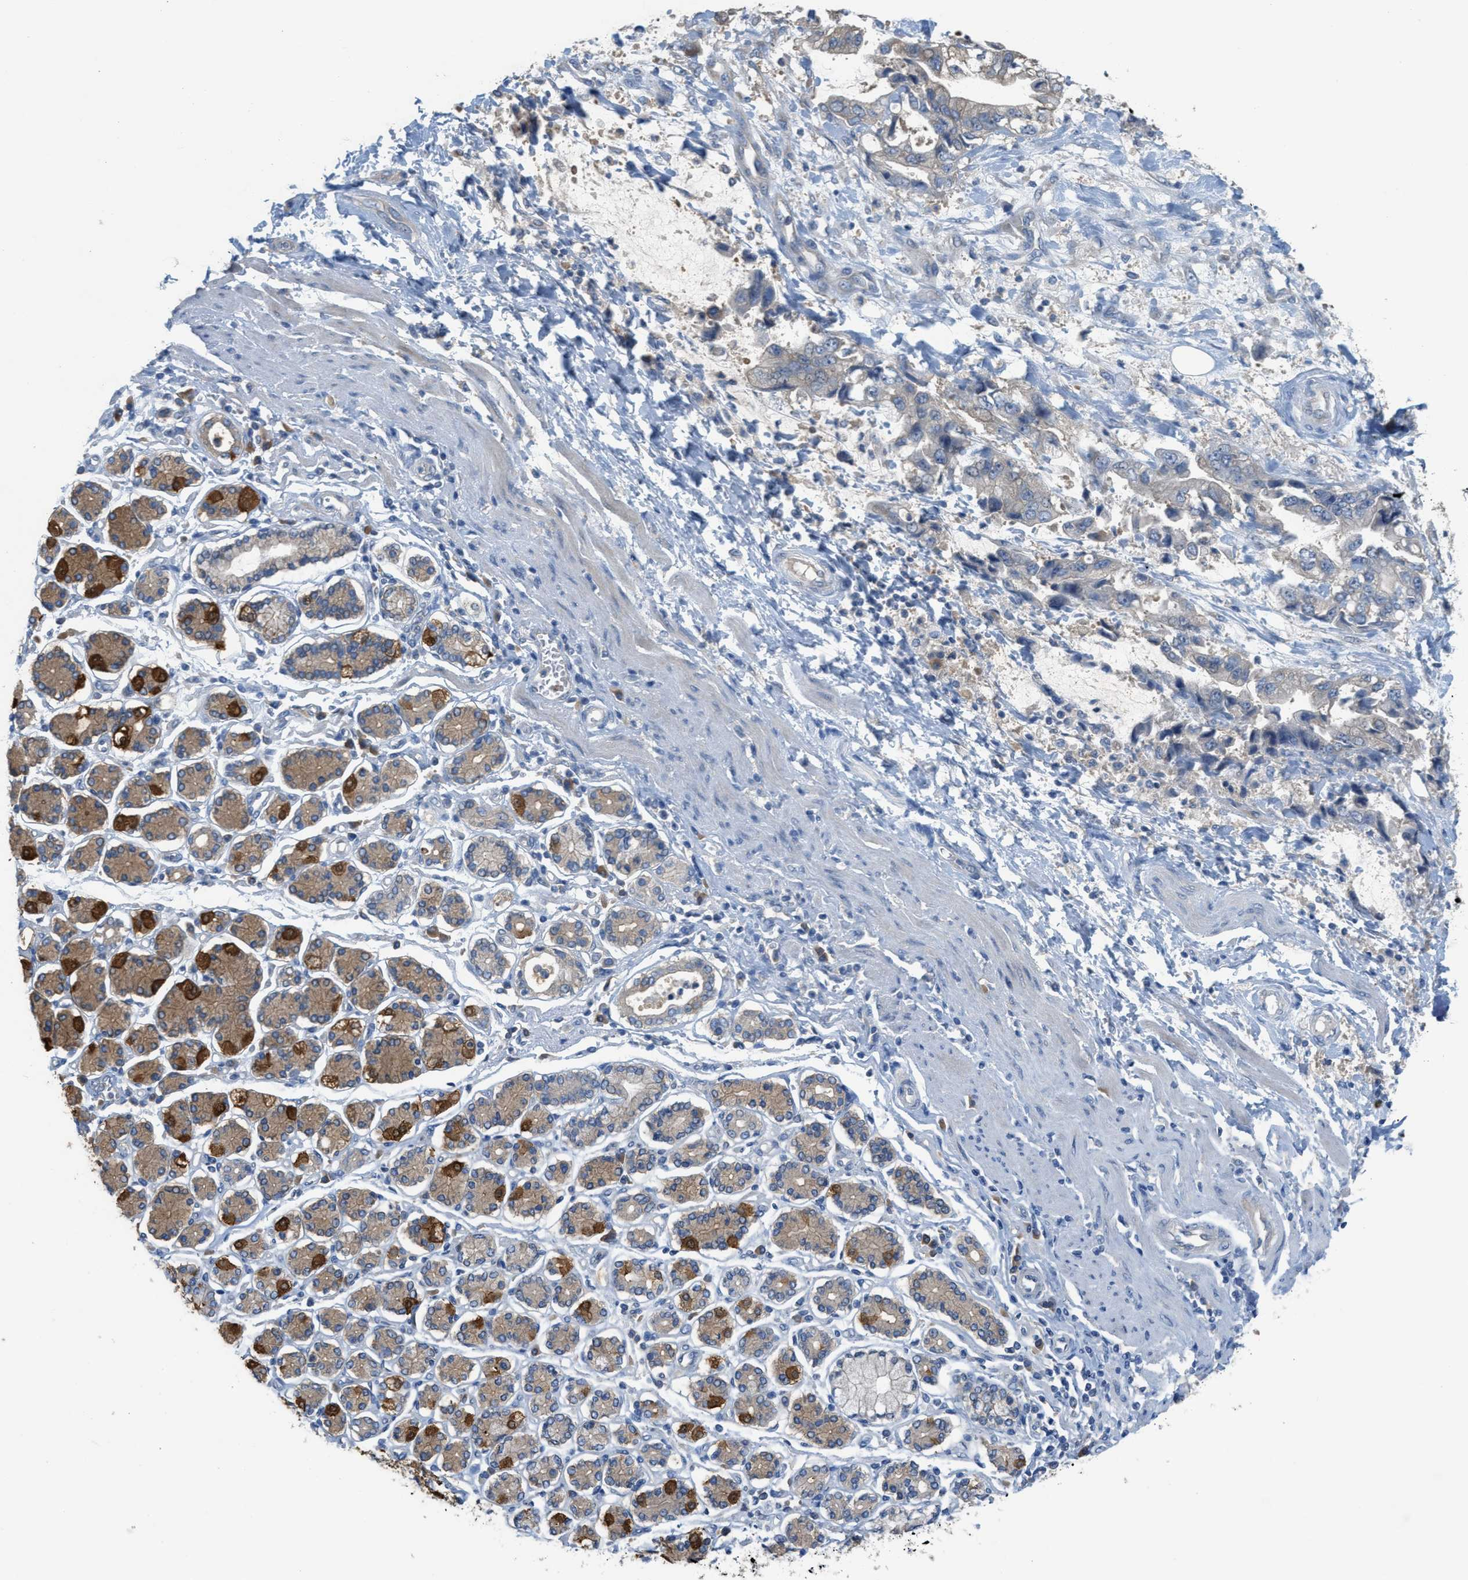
{"staining": {"intensity": "weak", "quantity": "<25%", "location": "cytoplasmic/membranous"}, "tissue": "stomach cancer", "cell_type": "Tumor cells", "image_type": "cancer", "snomed": [{"axis": "morphology", "description": "Normal tissue, NOS"}, {"axis": "morphology", "description": "Adenocarcinoma, NOS"}, {"axis": "topography", "description": "Stomach"}], "caption": "Stomach cancer stained for a protein using immunohistochemistry exhibits no positivity tumor cells.", "gene": "UBA5", "patient": {"sex": "male", "age": 62}}